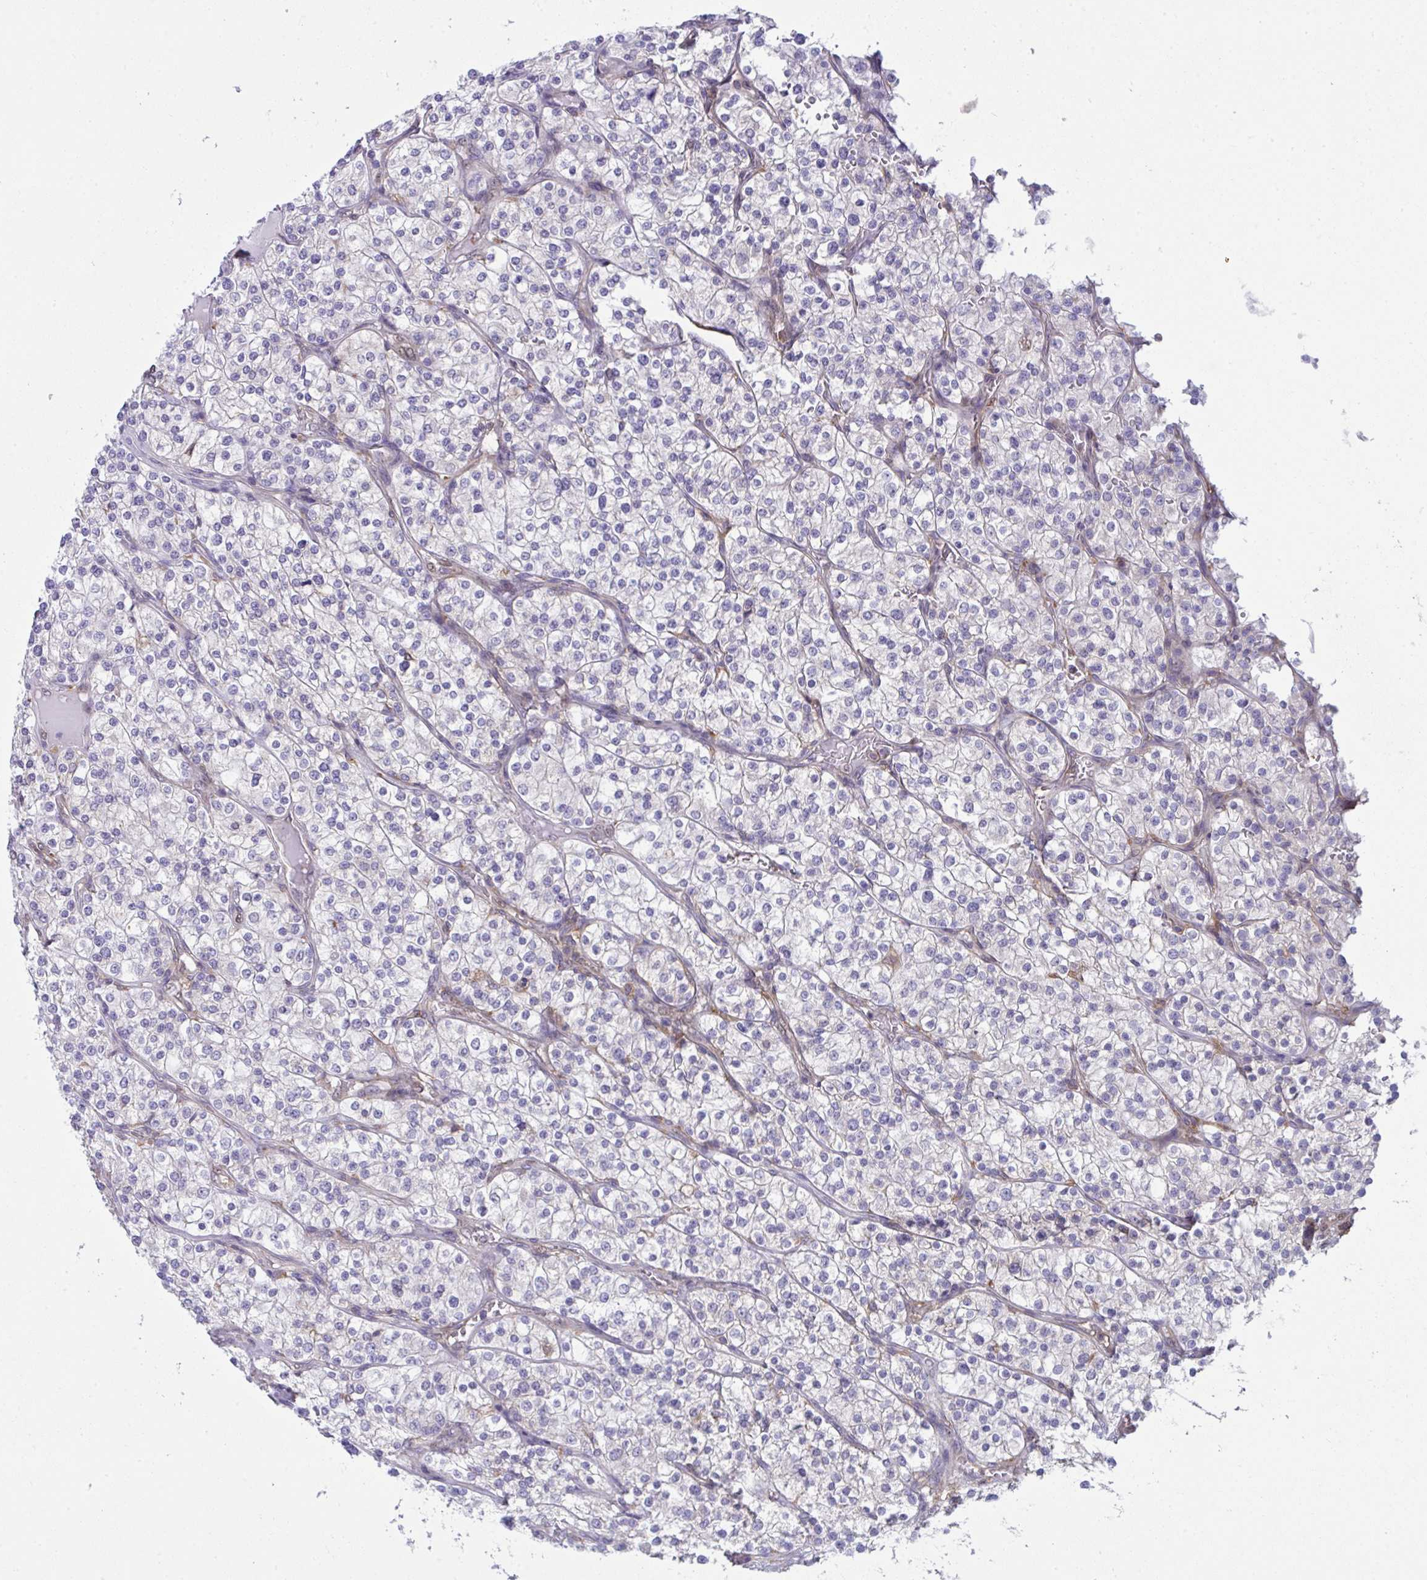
{"staining": {"intensity": "negative", "quantity": "none", "location": "none"}, "tissue": "renal cancer", "cell_type": "Tumor cells", "image_type": "cancer", "snomed": [{"axis": "morphology", "description": "Adenocarcinoma, NOS"}, {"axis": "topography", "description": "Kidney"}], "caption": "Renal cancer was stained to show a protein in brown. There is no significant positivity in tumor cells.", "gene": "ALDH16A1", "patient": {"sex": "male", "age": 80}}